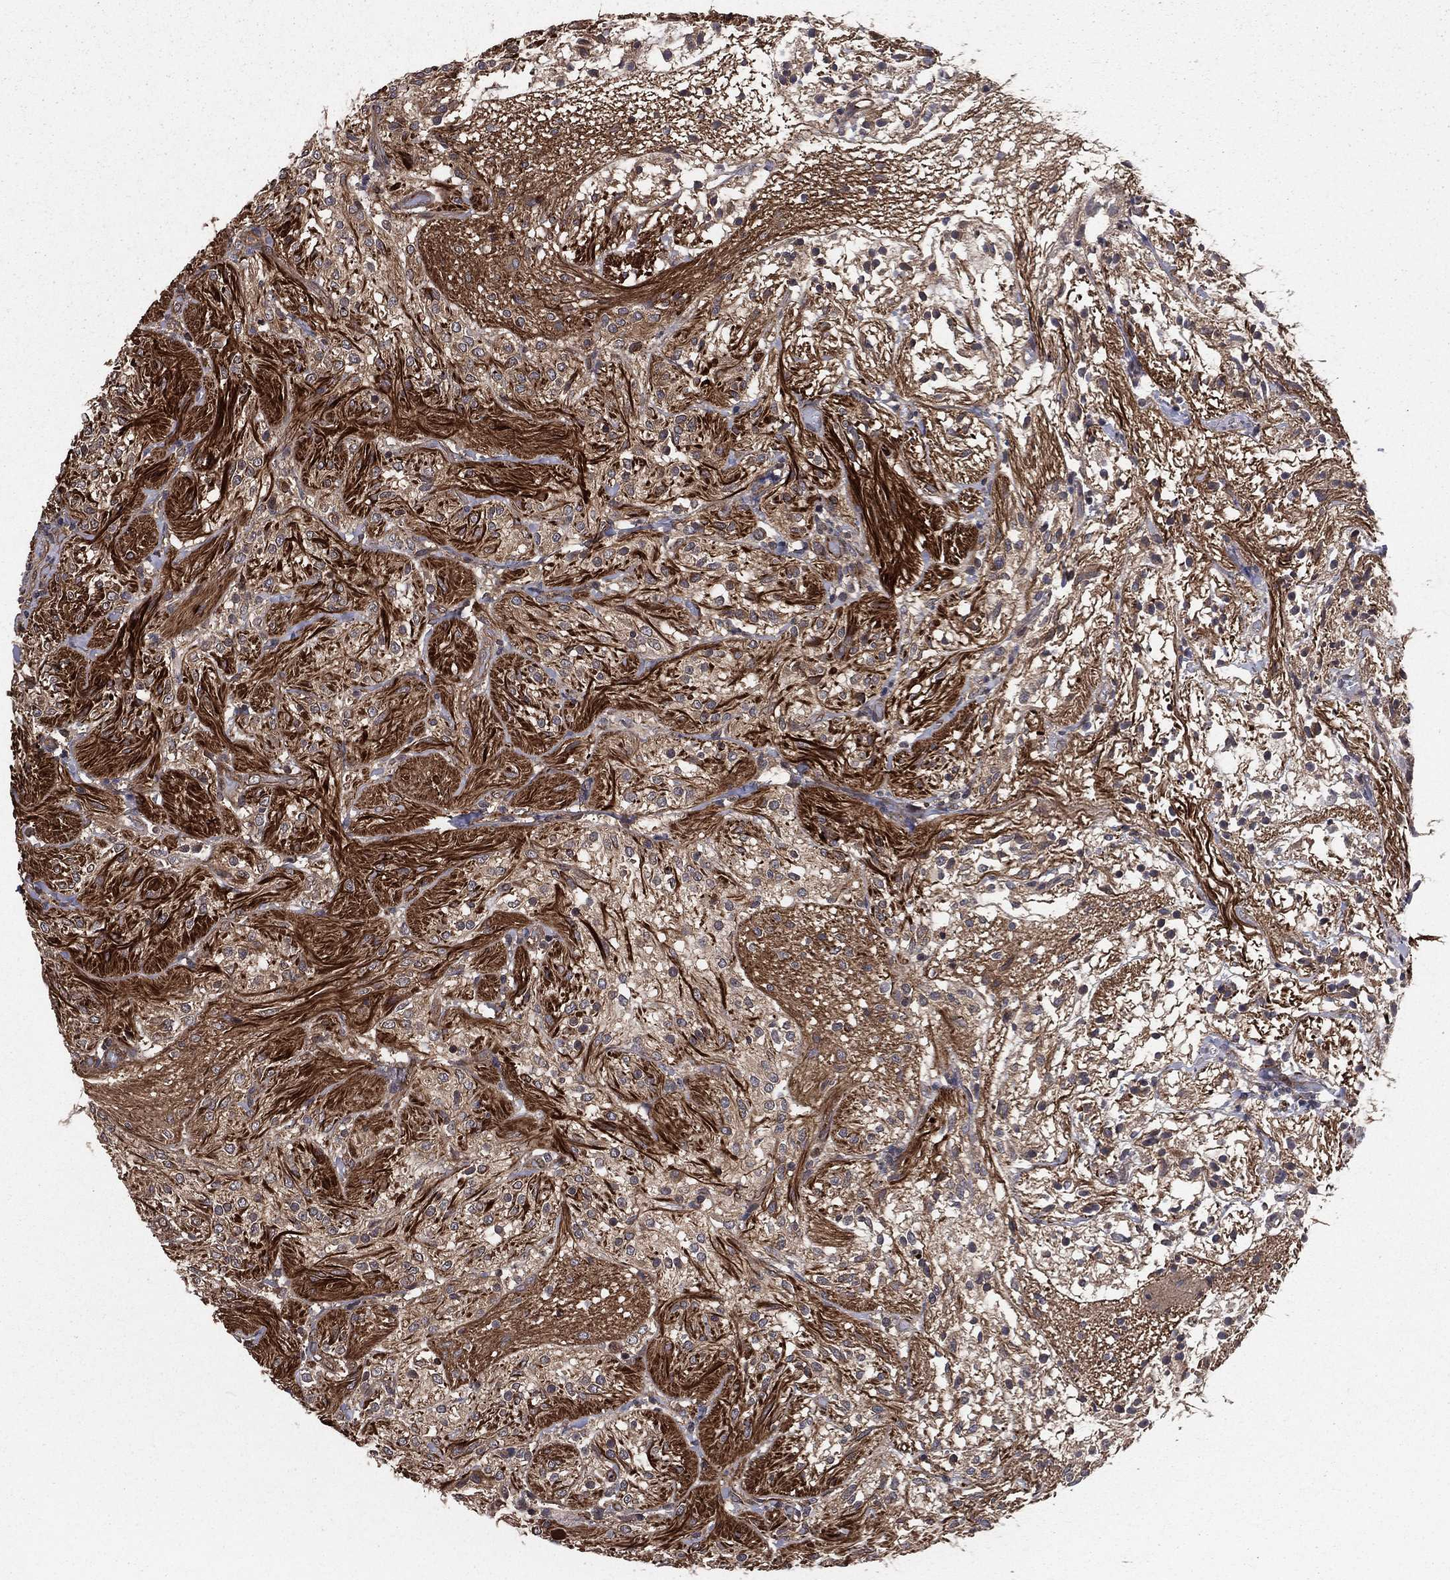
{"staining": {"intensity": "moderate", "quantity": ">75%", "location": "cytoplasmic/membranous"}, "tissue": "glioma", "cell_type": "Tumor cells", "image_type": "cancer", "snomed": [{"axis": "morphology", "description": "Glioma, malignant, Low grade"}, {"axis": "topography", "description": "Brain"}], "caption": "Immunohistochemical staining of glioma reveals medium levels of moderate cytoplasmic/membranous staining in approximately >75% of tumor cells.", "gene": "CERT1", "patient": {"sex": "male", "age": 3}}